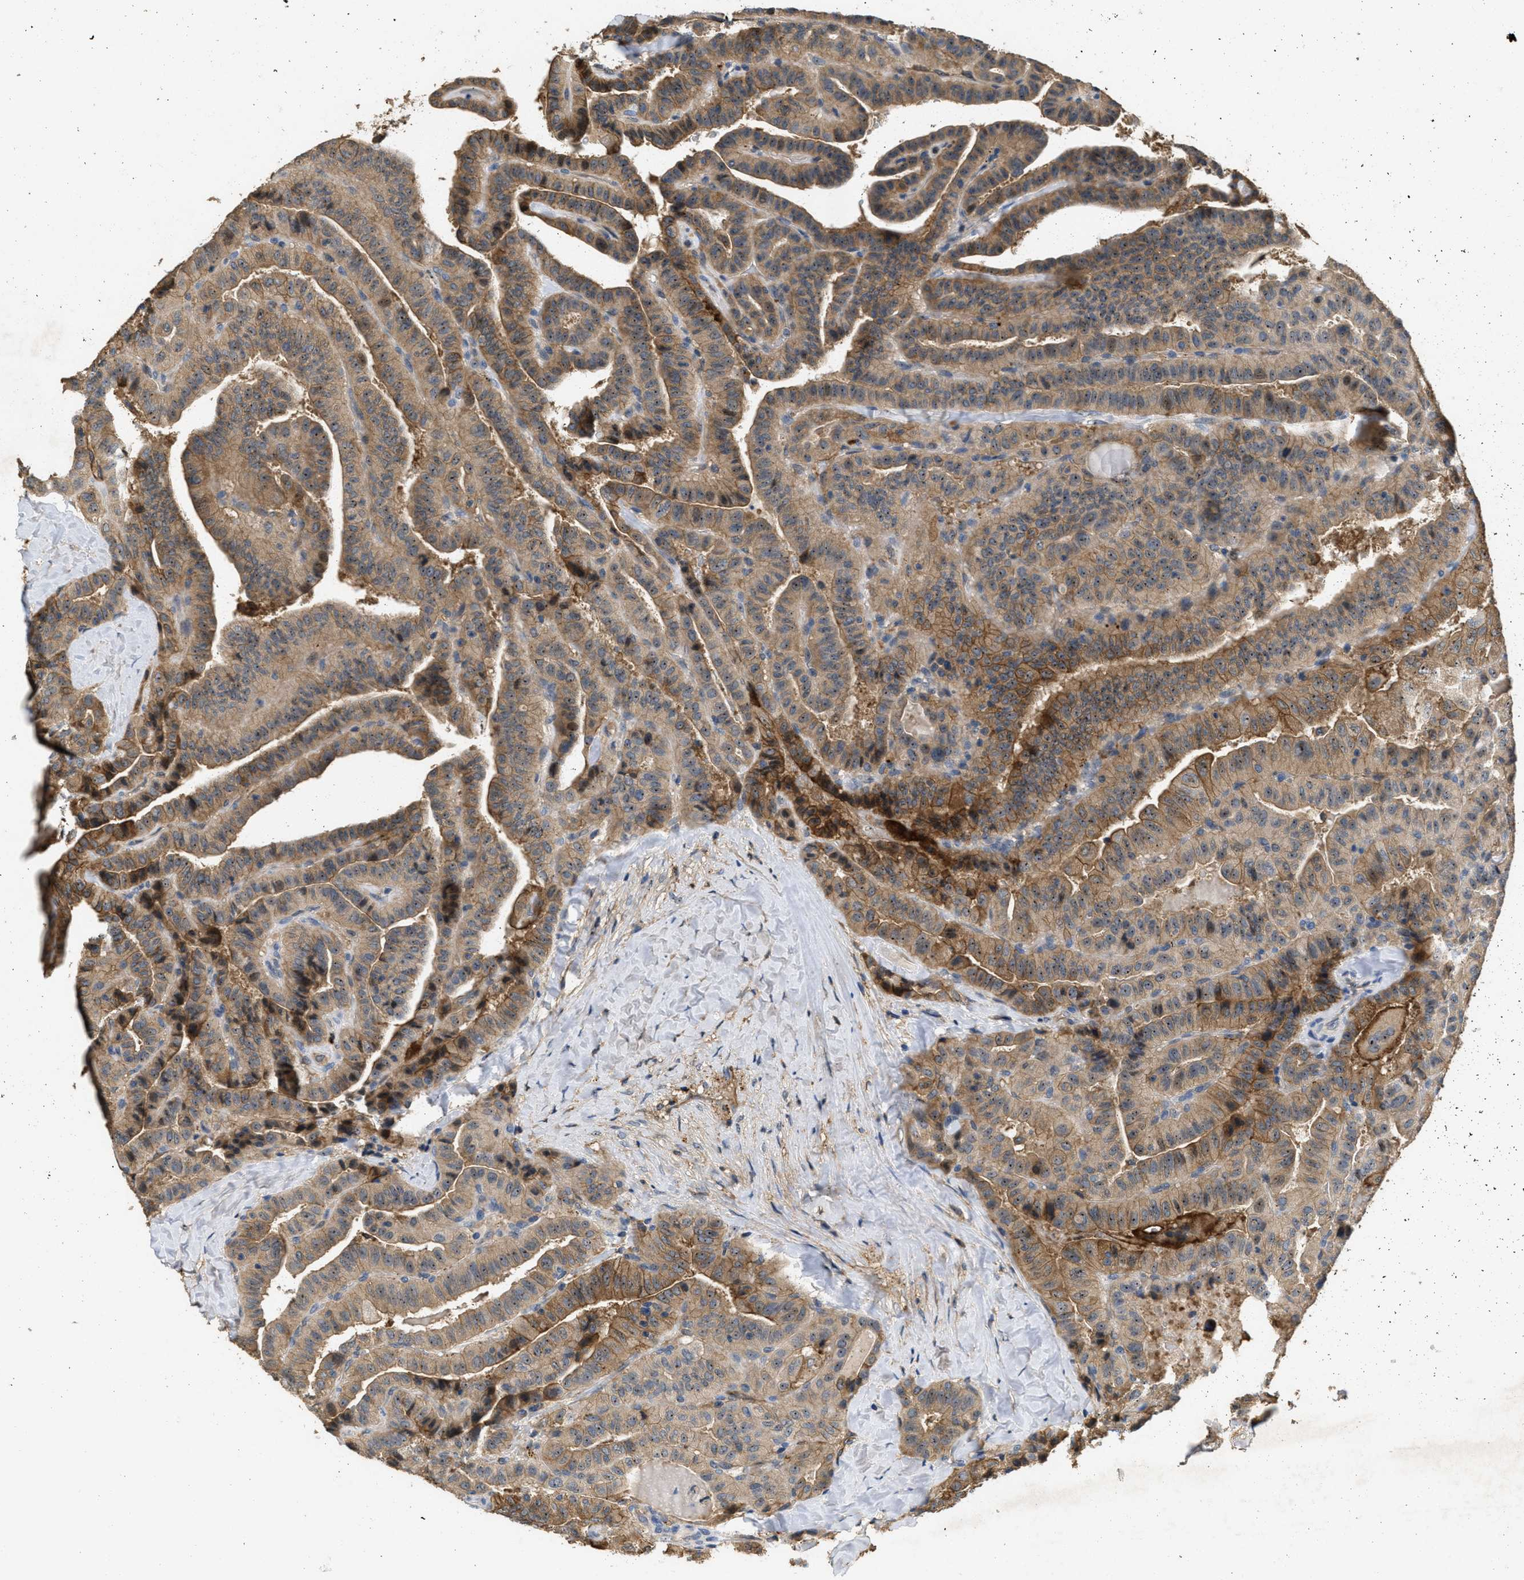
{"staining": {"intensity": "moderate", "quantity": "25%-75%", "location": "cytoplasmic/membranous,nuclear"}, "tissue": "thyroid cancer", "cell_type": "Tumor cells", "image_type": "cancer", "snomed": [{"axis": "morphology", "description": "Papillary adenocarcinoma, NOS"}, {"axis": "topography", "description": "Thyroid gland"}], "caption": "There is medium levels of moderate cytoplasmic/membranous and nuclear expression in tumor cells of papillary adenocarcinoma (thyroid), as demonstrated by immunohistochemical staining (brown color).", "gene": "OSMR", "patient": {"sex": "male", "age": 77}}